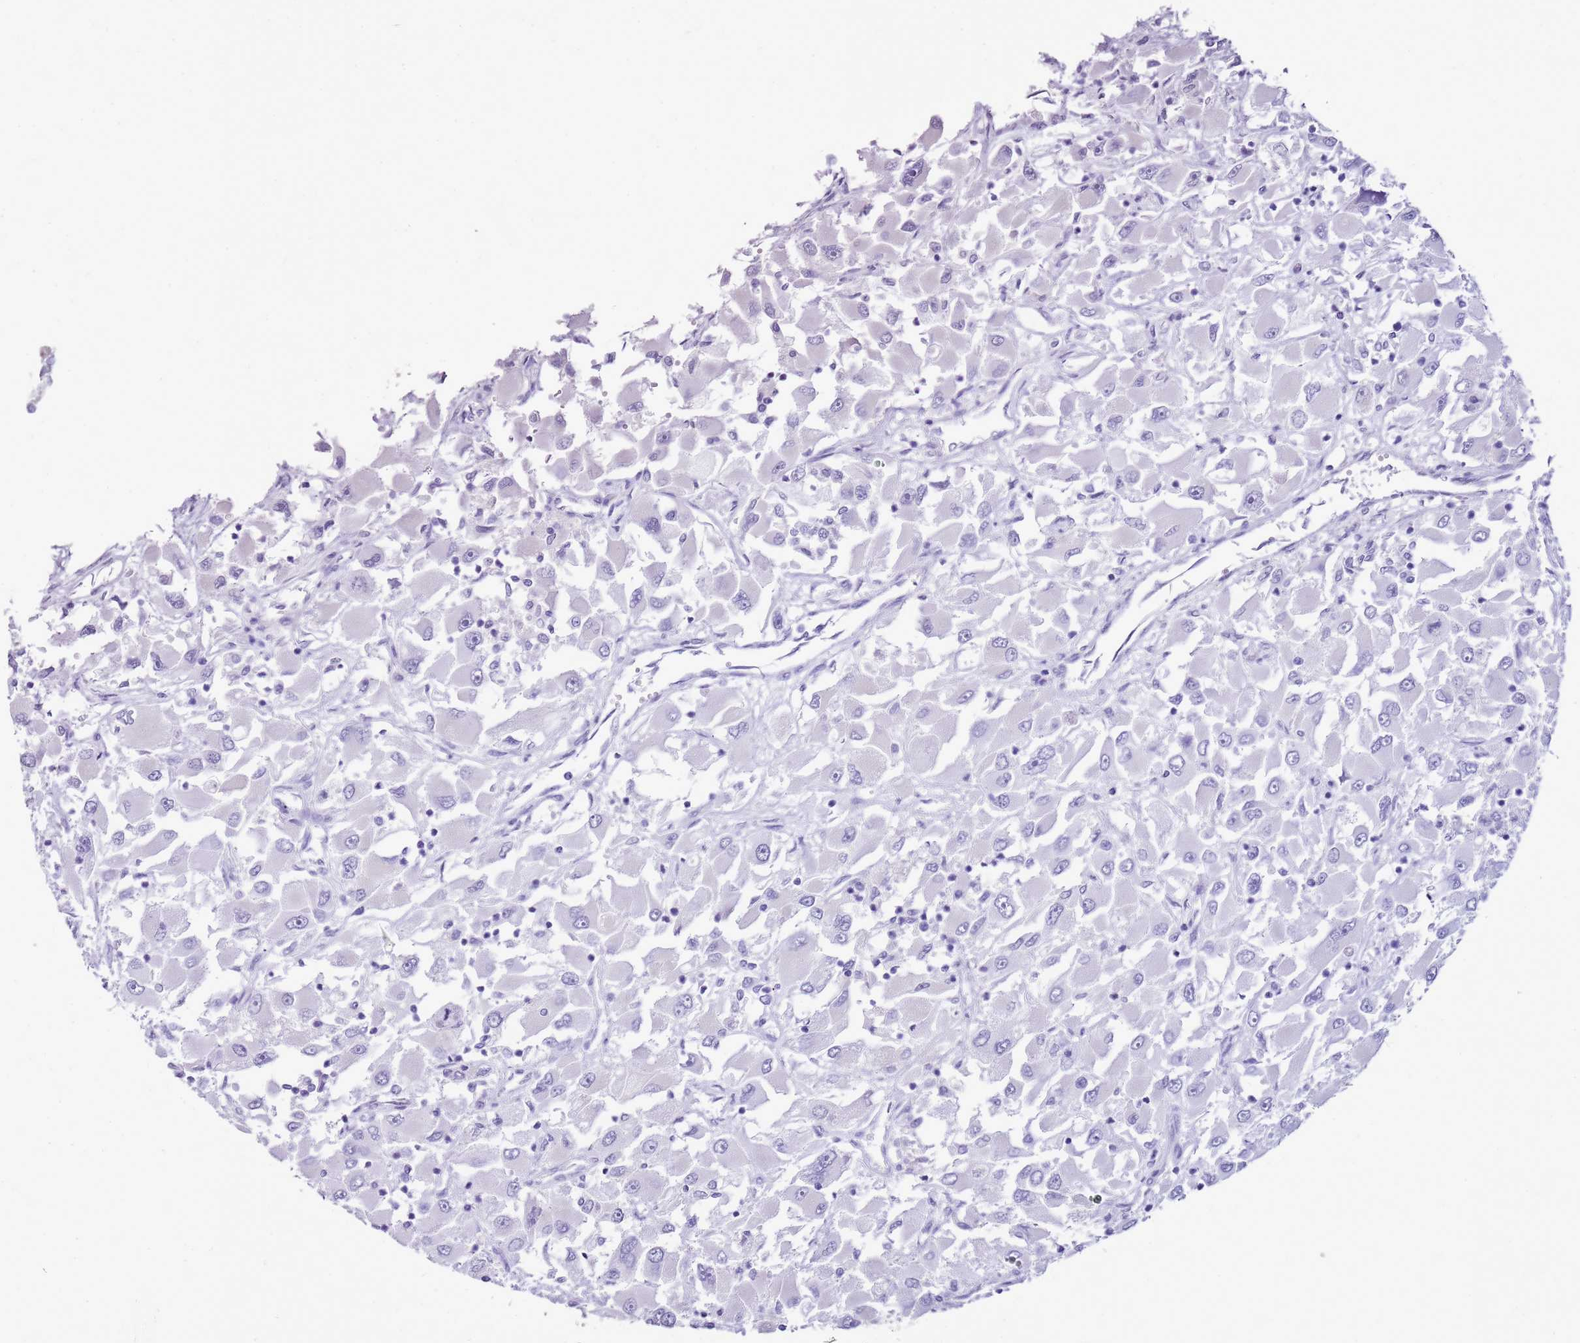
{"staining": {"intensity": "negative", "quantity": "none", "location": "none"}, "tissue": "renal cancer", "cell_type": "Tumor cells", "image_type": "cancer", "snomed": [{"axis": "morphology", "description": "Adenocarcinoma, NOS"}, {"axis": "topography", "description": "Kidney"}], "caption": "IHC photomicrograph of renal cancer stained for a protein (brown), which demonstrates no expression in tumor cells. (DAB (3,3'-diaminobenzidine) immunohistochemistry (IHC) visualized using brightfield microscopy, high magnification).", "gene": "SULT1E1", "patient": {"sex": "female", "age": 52}}